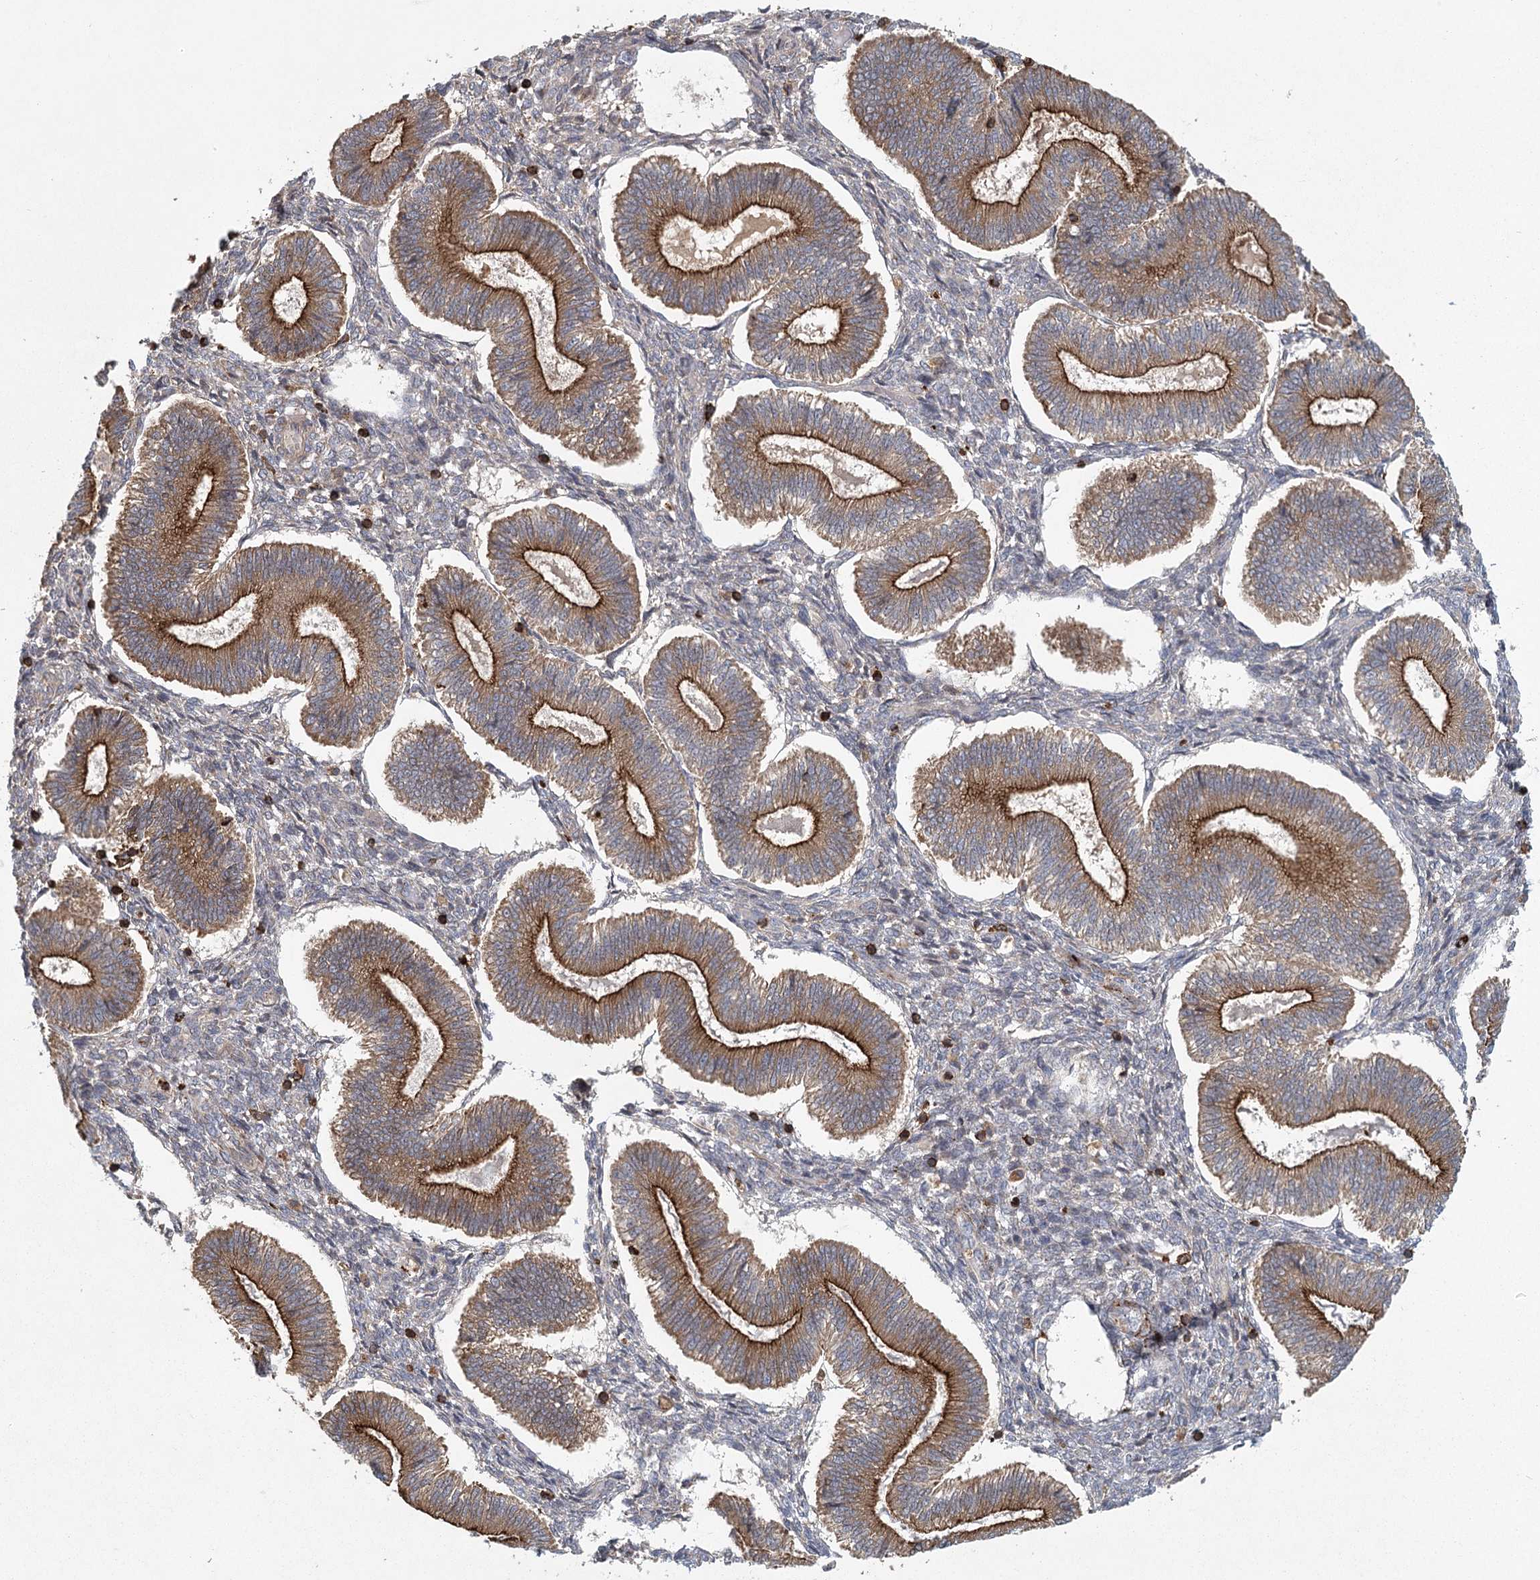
{"staining": {"intensity": "negative", "quantity": "none", "location": "none"}, "tissue": "endometrium", "cell_type": "Cells in endometrial stroma", "image_type": "normal", "snomed": [{"axis": "morphology", "description": "Normal tissue, NOS"}, {"axis": "topography", "description": "Endometrium"}], "caption": "Immunohistochemistry histopathology image of normal endometrium: human endometrium stained with DAB exhibits no significant protein expression in cells in endometrial stroma.", "gene": "PLEKHA7", "patient": {"sex": "female", "age": 25}}